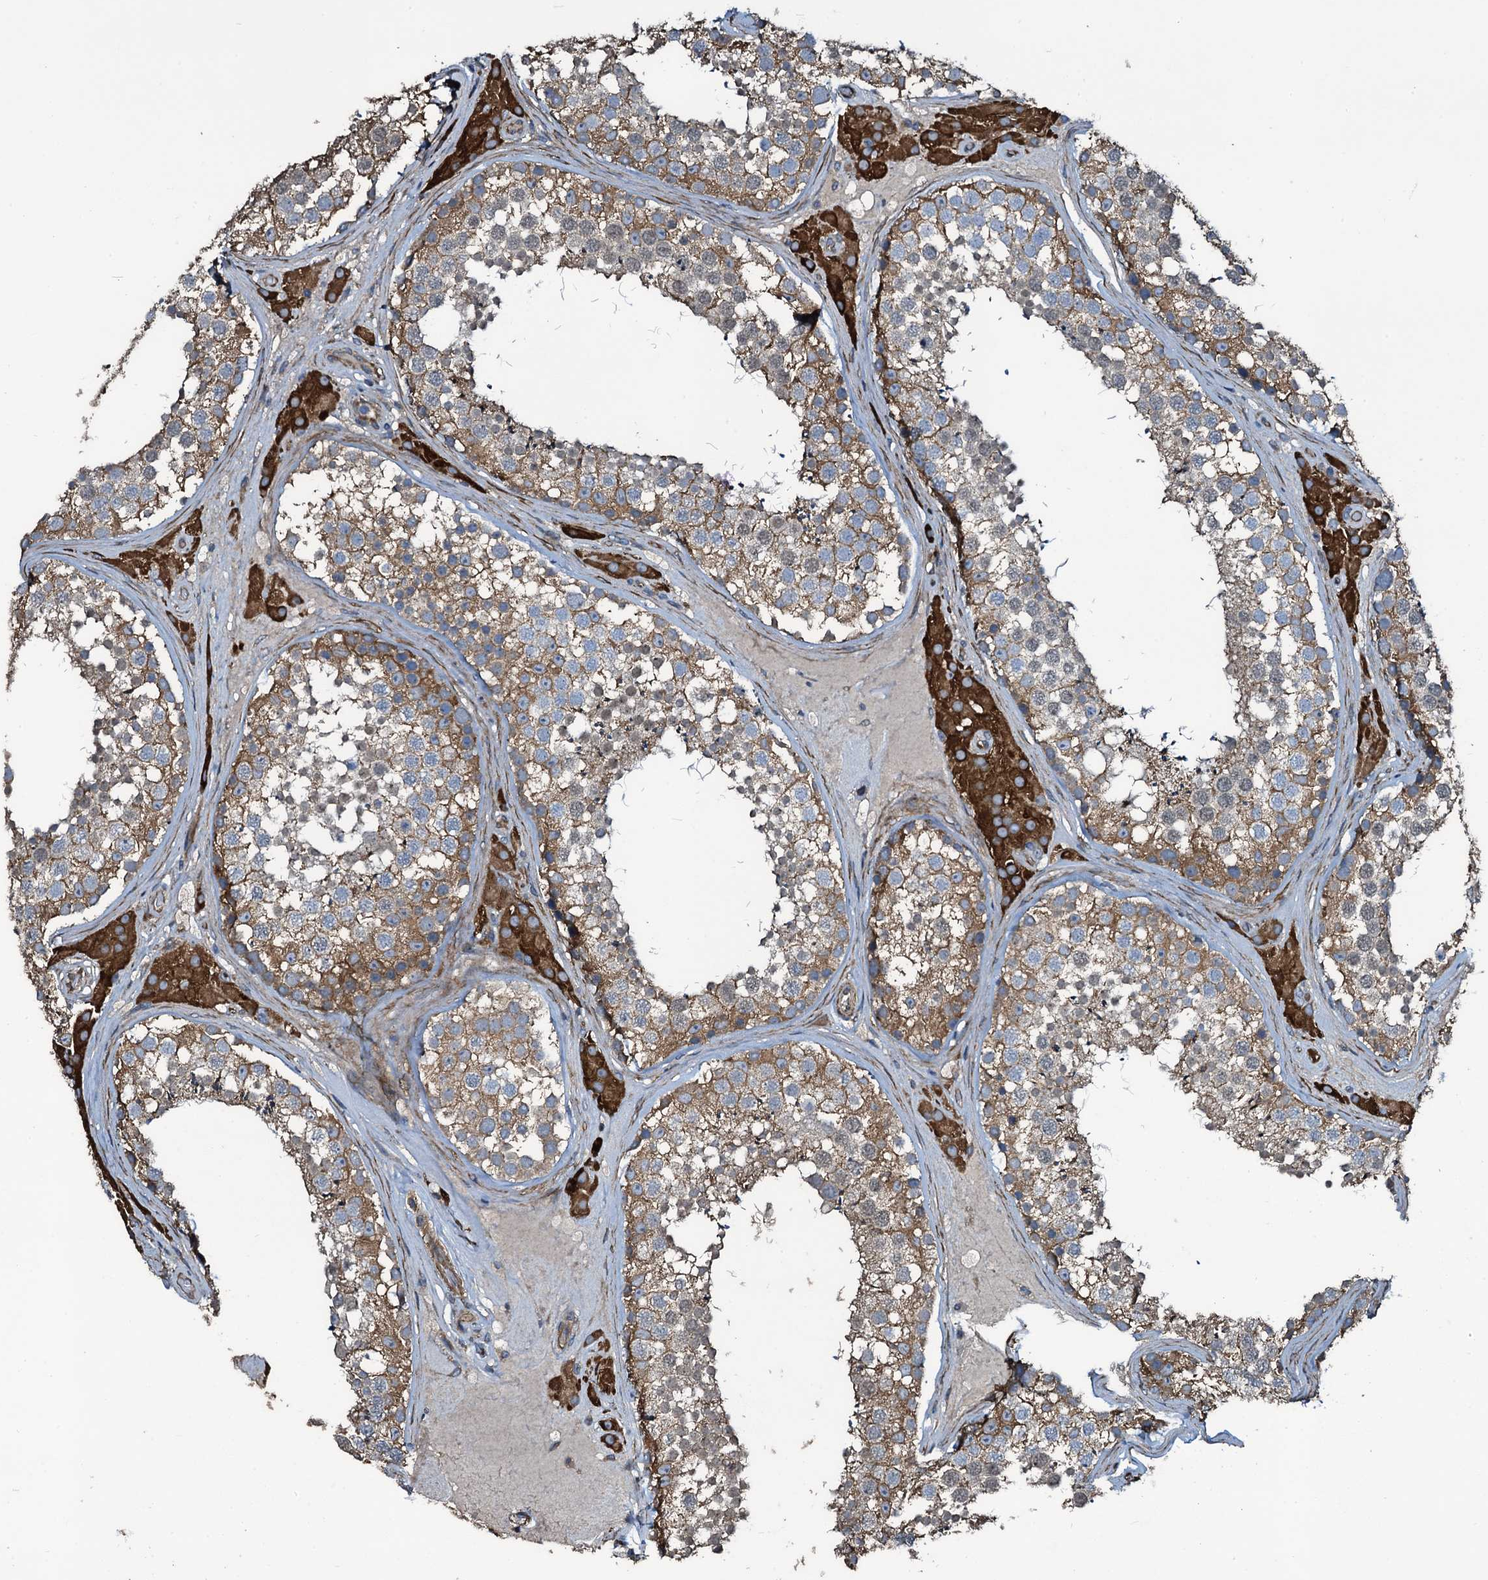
{"staining": {"intensity": "moderate", "quantity": ">75%", "location": "cytoplasmic/membranous"}, "tissue": "testis", "cell_type": "Cells in seminiferous ducts", "image_type": "normal", "snomed": [{"axis": "morphology", "description": "Normal tissue, NOS"}, {"axis": "topography", "description": "Testis"}], "caption": "A photomicrograph showing moderate cytoplasmic/membranous positivity in approximately >75% of cells in seminiferous ducts in normal testis, as visualized by brown immunohistochemical staining.", "gene": "WIPF3", "patient": {"sex": "male", "age": 46}}